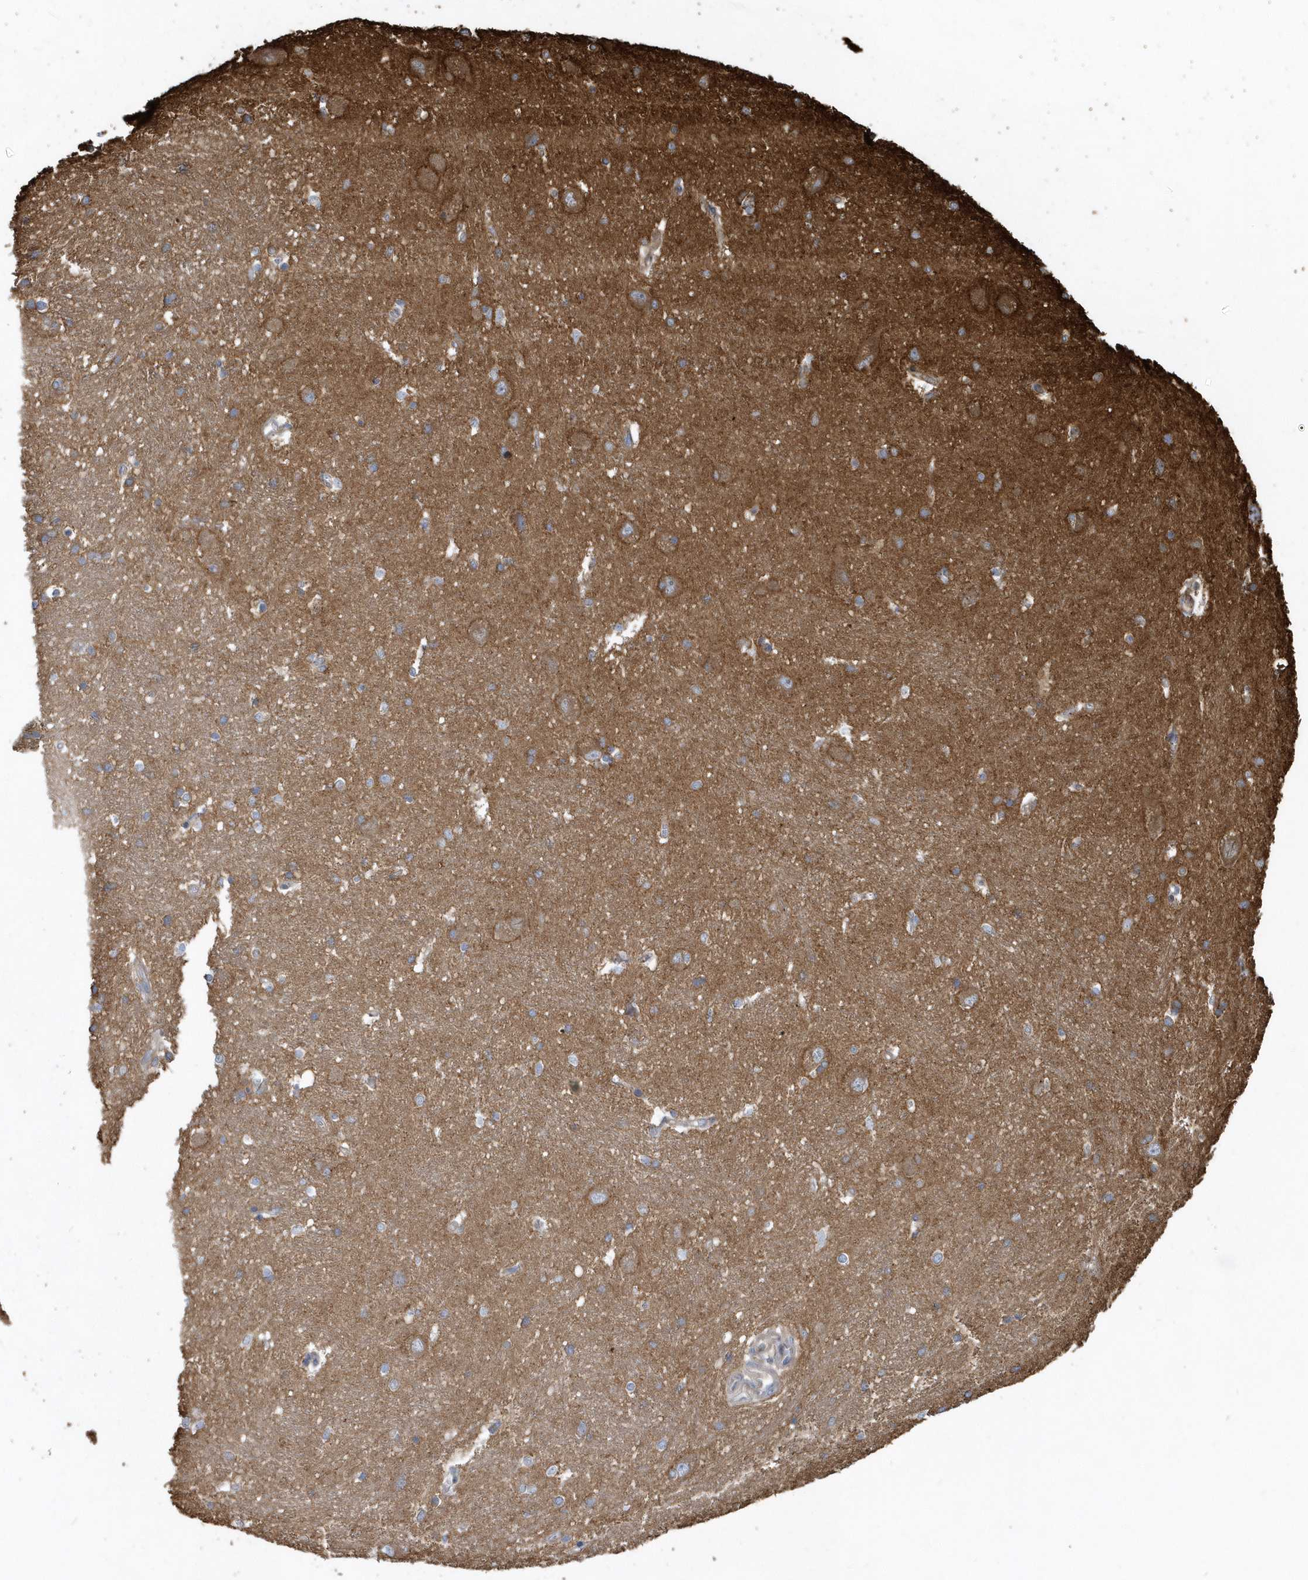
{"staining": {"intensity": "weak", "quantity": "25%-75%", "location": "cytoplasmic/membranous"}, "tissue": "caudate", "cell_type": "Glial cells", "image_type": "normal", "snomed": [{"axis": "morphology", "description": "Normal tissue, NOS"}, {"axis": "topography", "description": "Lateral ventricle wall"}], "caption": "Approximately 25%-75% of glial cells in unremarkable caudate exhibit weak cytoplasmic/membranous protein expression as visualized by brown immunohistochemical staining.", "gene": "TRAIP", "patient": {"sex": "male", "age": 37}}